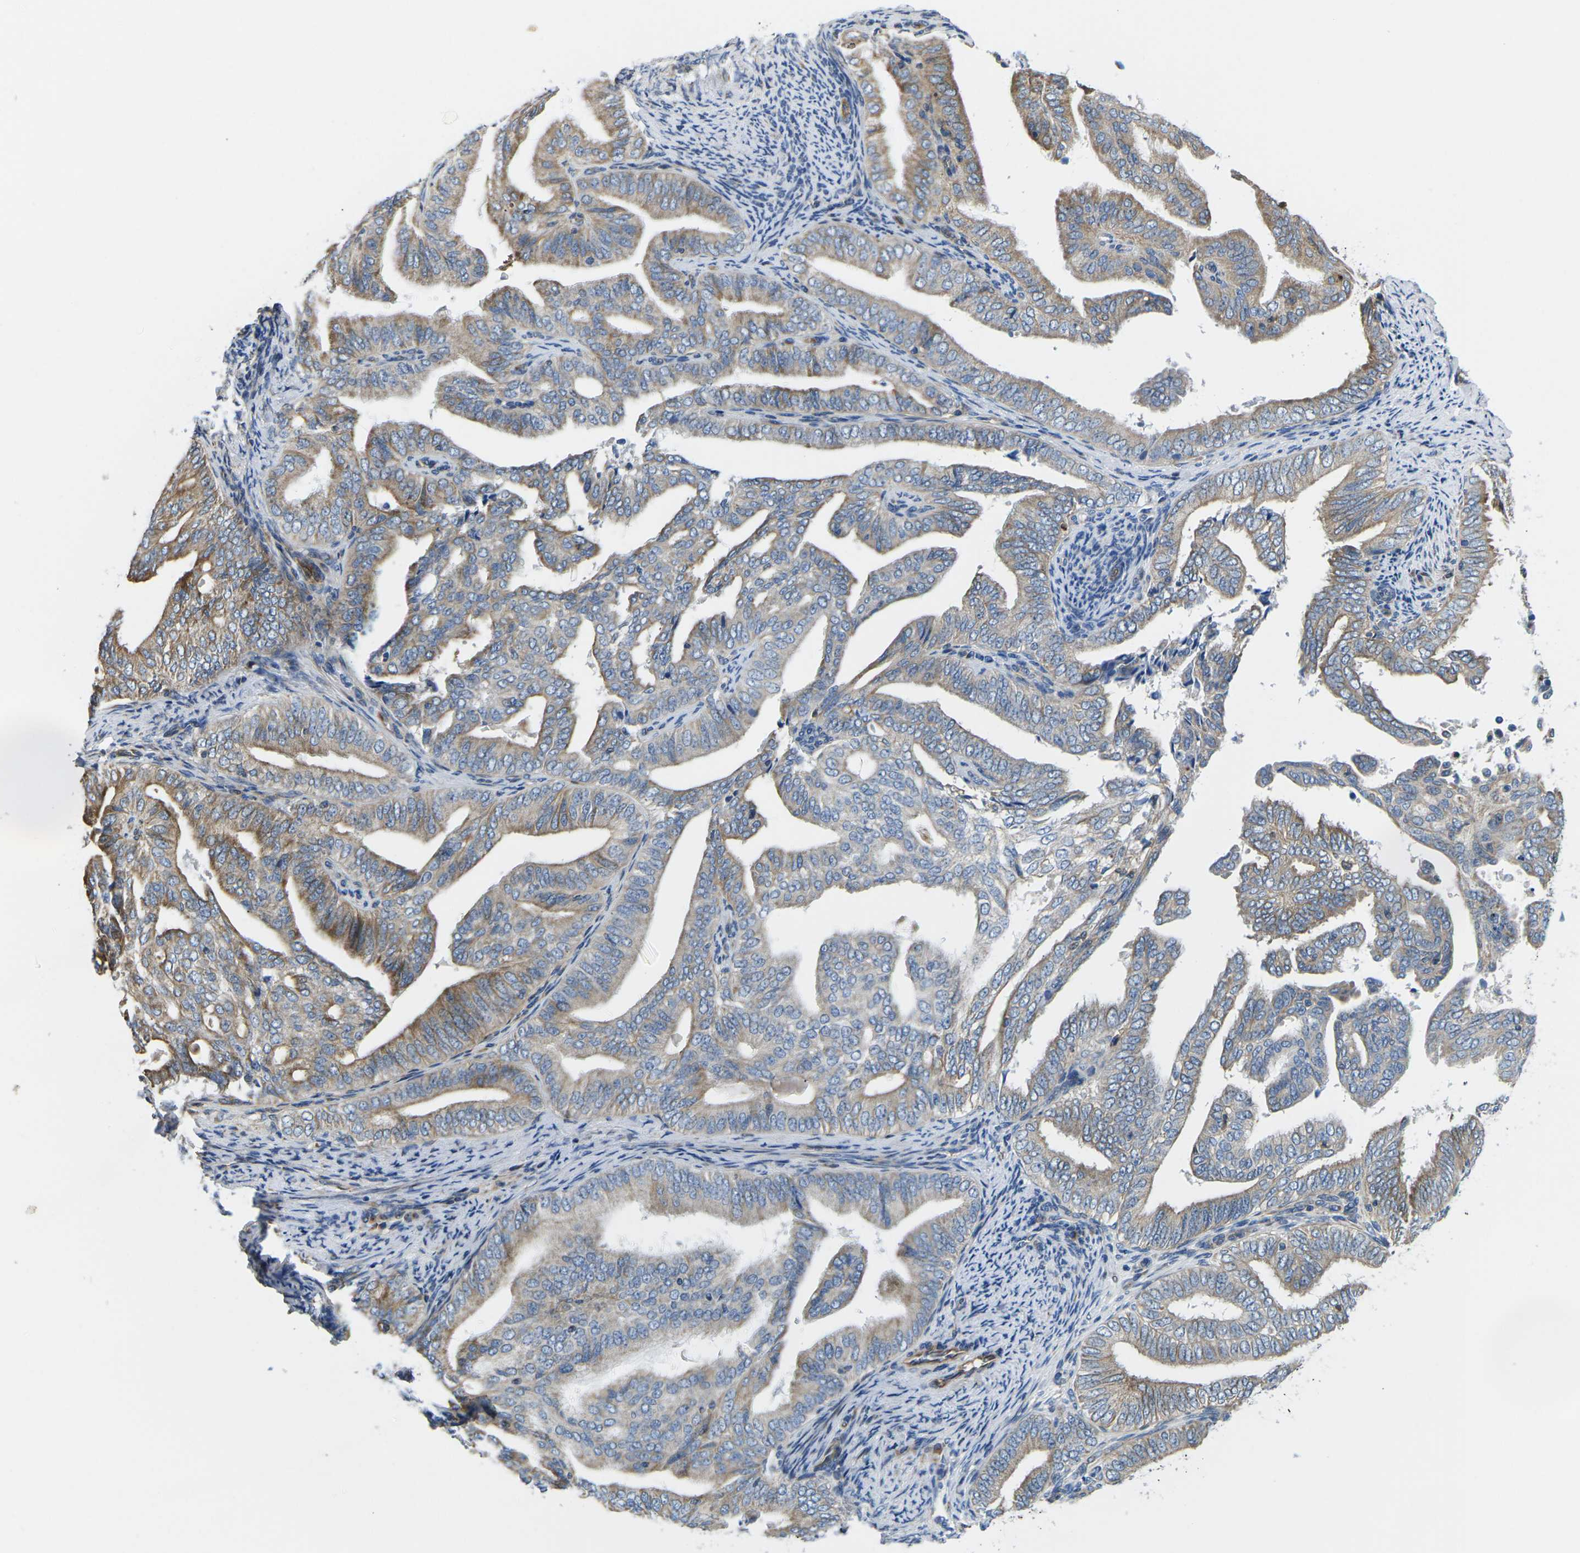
{"staining": {"intensity": "moderate", "quantity": "25%-75%", "location": "cytoplasmic/membranous"}, "tissue": "endometrial cancer", "cell_type": "Tumor cells", "image_type": "cancer", "snomed": [{"axis": "morphology", "description": "Adenocarcinoma, NOS"}, {"axis": "topography", "description": "Endometrium"}], "caption": "IHC micrograph of neoplastic tissue: human endometrial cancer stained using immunohistochemistry demonstrates medium levels of moderate protein expression localized specifically in the cytoplasmic/membranous of tumor cells, appearing as a cytoplasmic/membranous brown color.", "gene": "TMEFF2", "patient": {"sex": "female", "age": 58}}